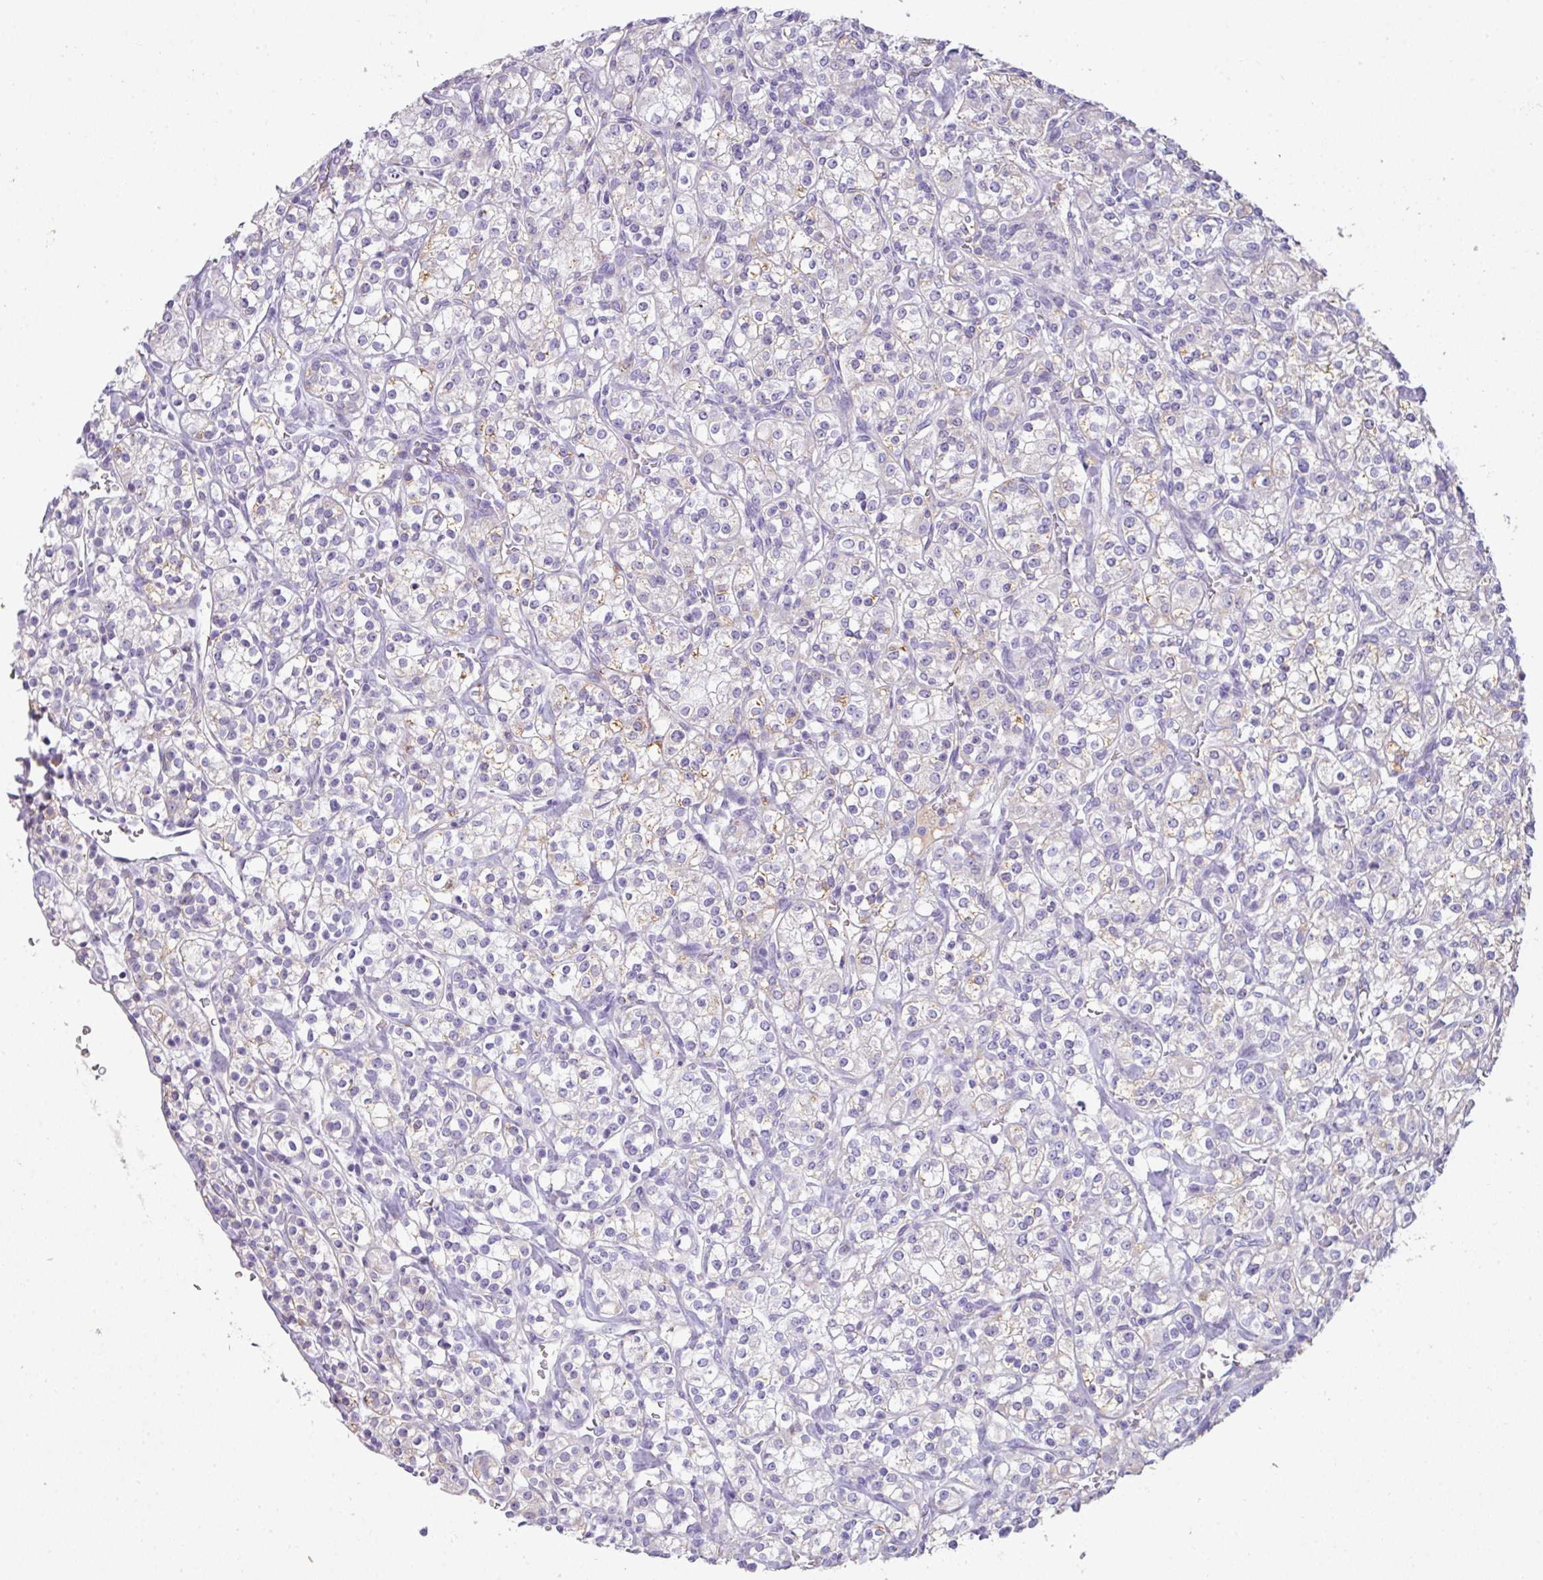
{"staining": {"intensity": "moderate", "quantity": "25%-75%", "location": "cytoplasmic/membranous"}, "tissue": "renal cancer", "cell_type": "Tumor cells", "image_type": "cancer", "snomed": [{"axis": "morphology", "description": "Adenocarcinoma, NOS"}, {"axis": "topography", "description": "Kidney"}], "caption": "Immunohistochemistry histopathology image of neoplastic tissue: renal cancer stained using immunohistochemistry (IHC) displays medium levels of moderate protein expression localized specifically in the cytoplasmic/membranous of tumor cells, appearing as a cytoplasmic/membranous brown color.", "gene": "OR6C6", "patient": {"sex": "male", "age": 77}}